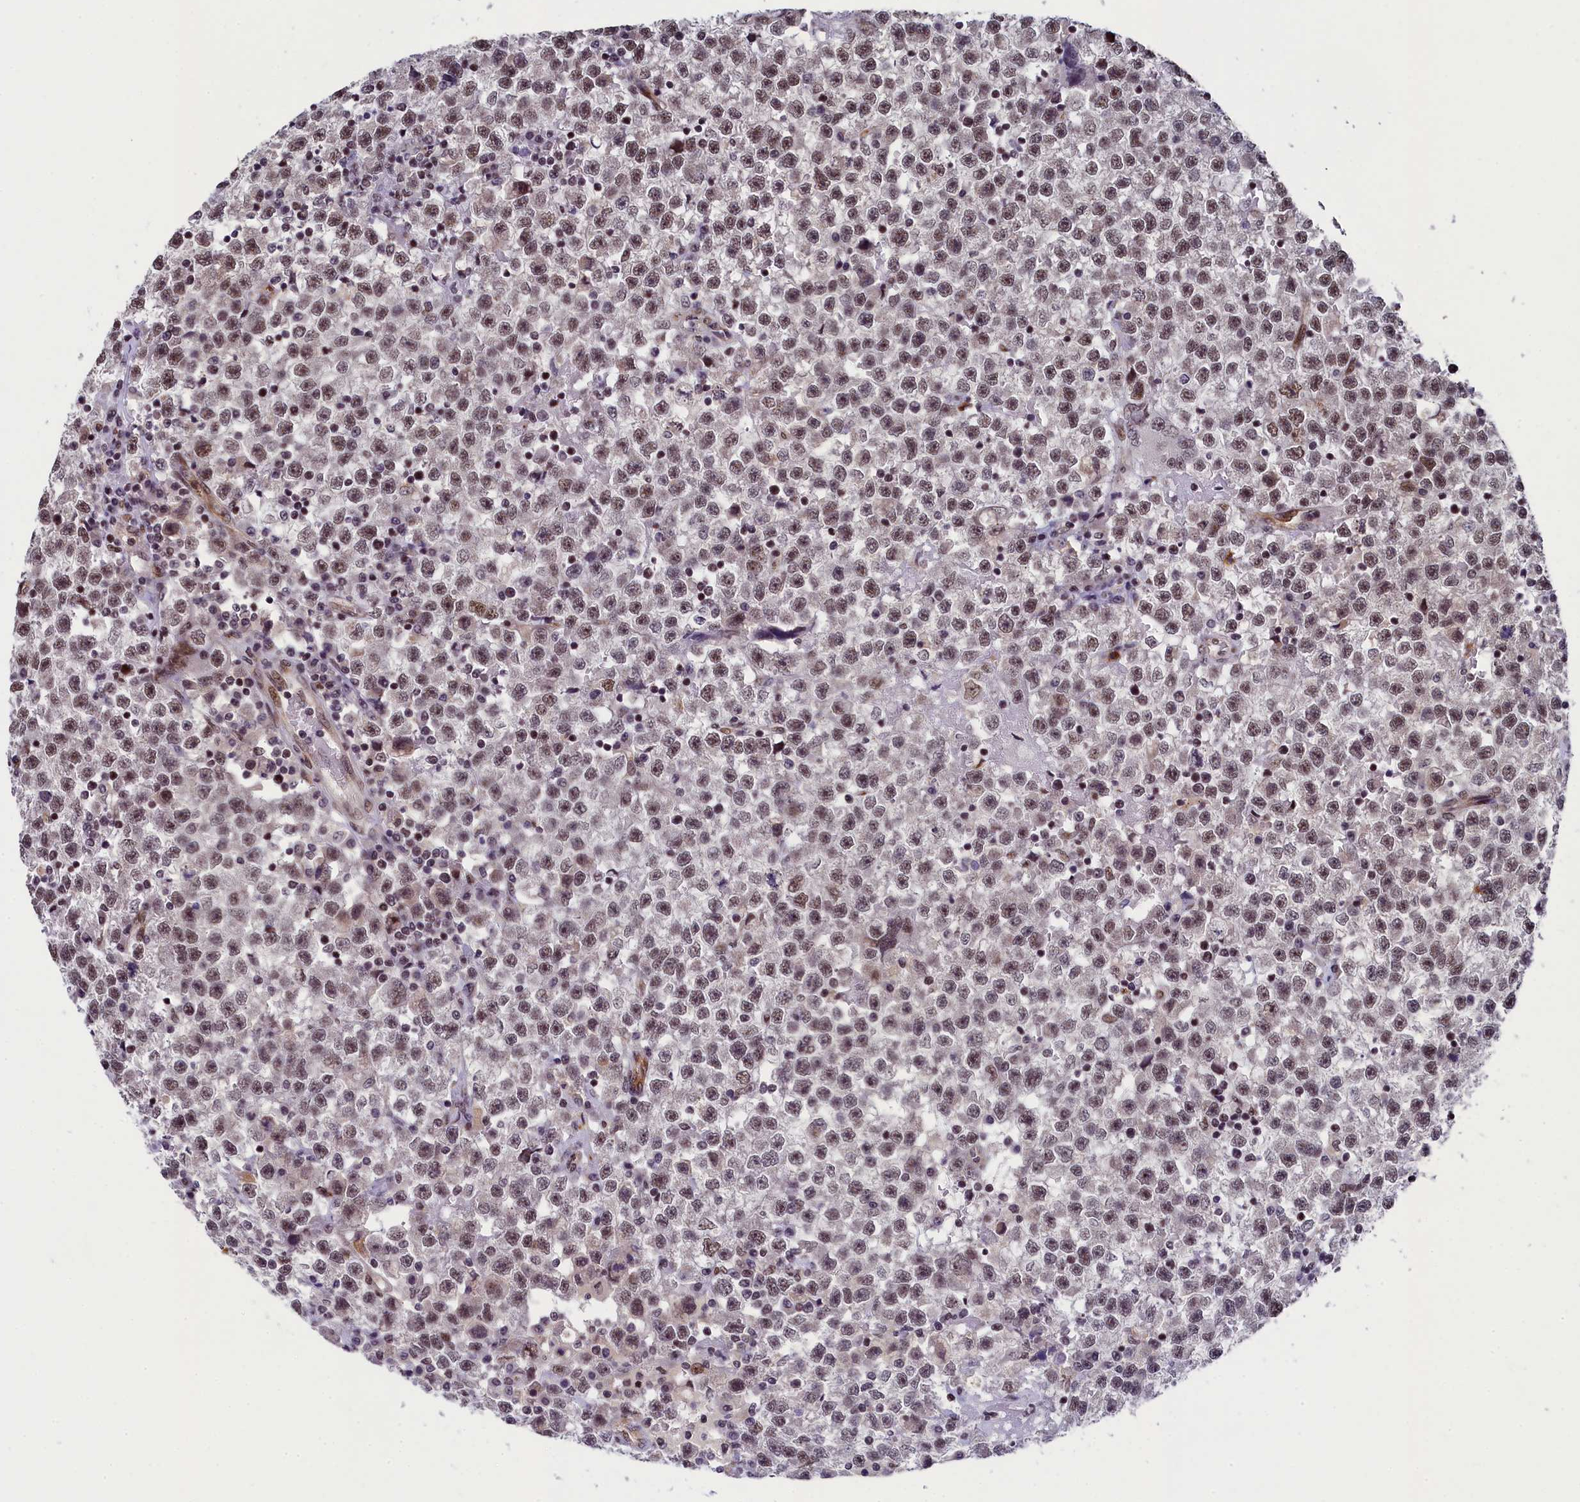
{"staining": {"intensity": "moderate", "quantity": "25%-75%", "location": "nuclear"}, "tissue": "testis cancer", "cell_type": "Tumor cells", "image_type": "cancer", "snomed": [{"axis": "morphology", "description": "Seminoma, NOS"}, {"axis": "topography", "description": "Testis"}], "caption": "There is medium levels of moderate nuclear positivity in tumor cells of testis cancer, as demonstrated by immunohistochemical staining (brown color).", "gene": "ADIG", "patient": {"sex": "male", "age": 22}}